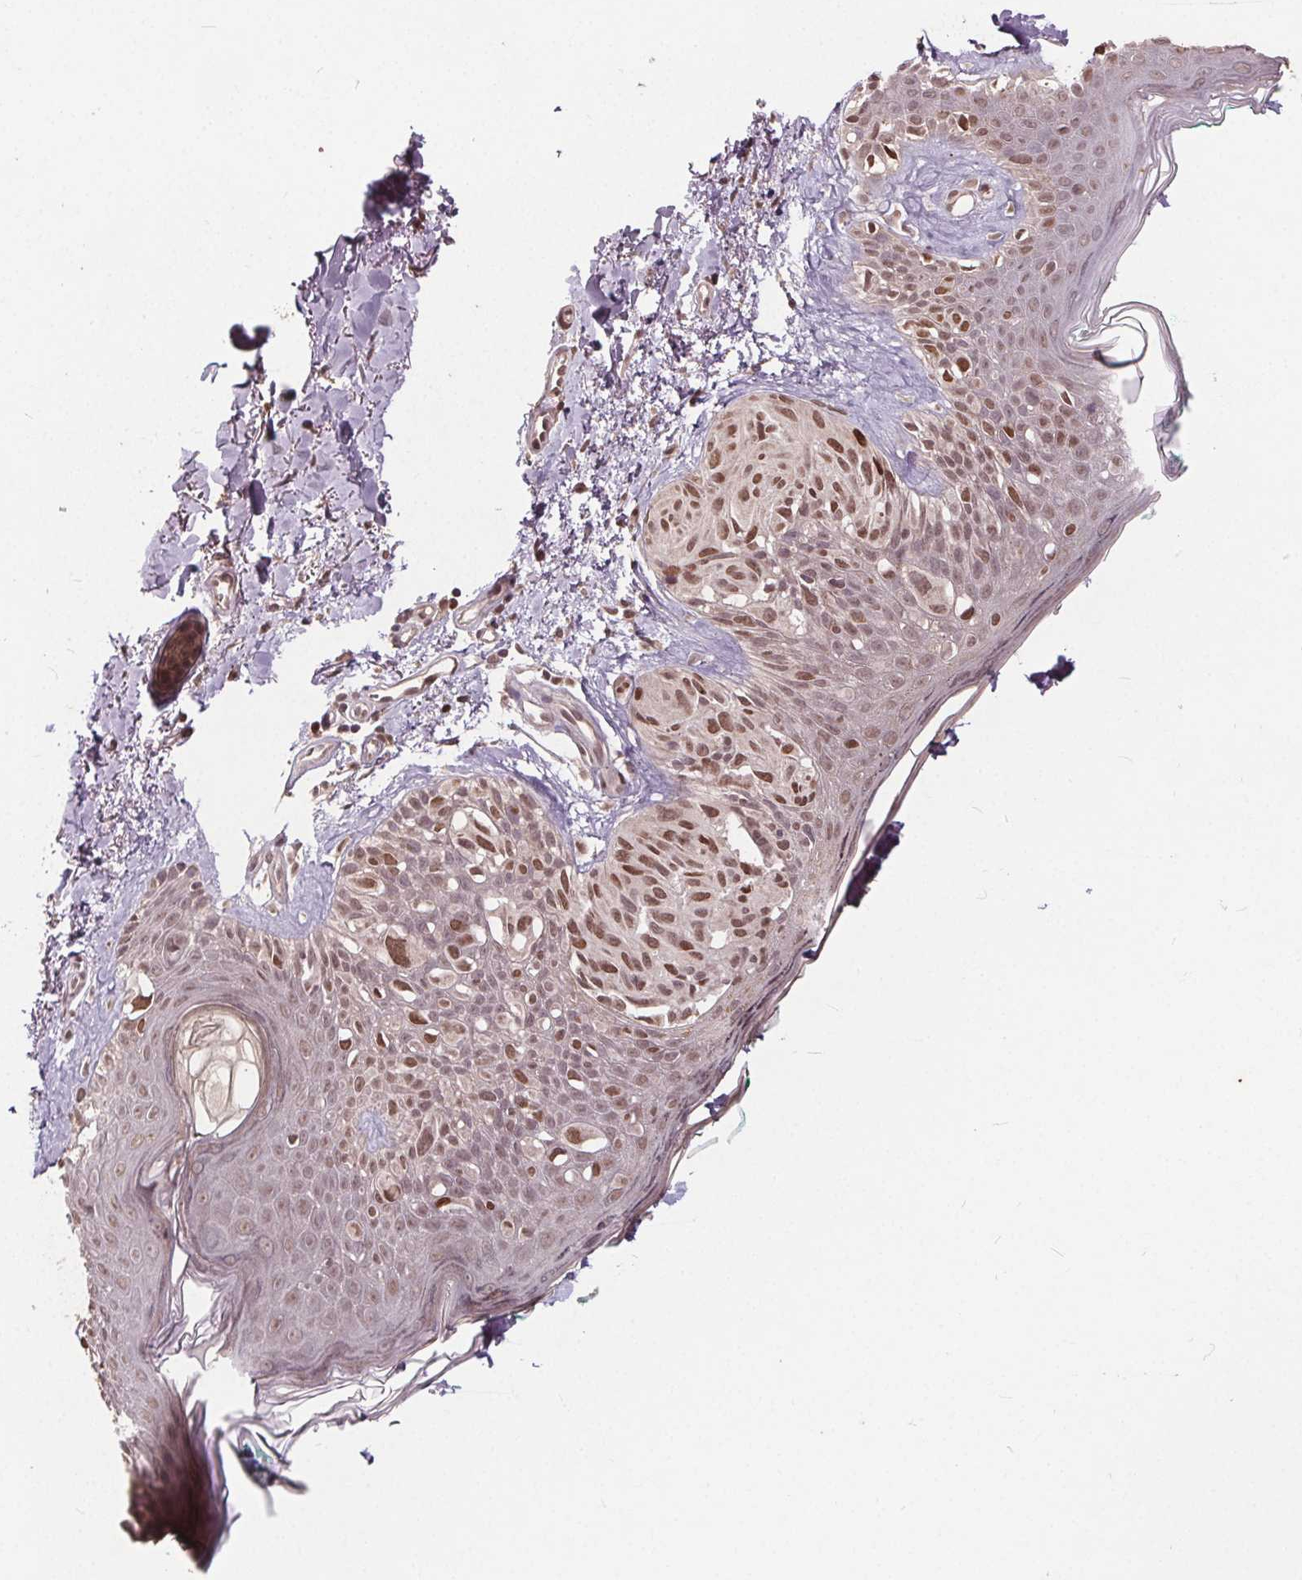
{"staining": {"intensity": "moderate", "quantity": ">75%", "location": "nuclear"}, "tissue": "melanoma", "cell_type": "Tumor cells", "image_type": "cancer", "snomed": [{"axis": "morphology", "description": "Malignant melanoma, NOS"}, {"axis": "topography", "description": "Skin"}], "caption": "Human melanoma stained with a brown dye demonstrates moderate nuclear positive expression in about >75% of tumor cells.", "gene": "DNMT3B", "patient": {"sex": "female", "age": 87}}